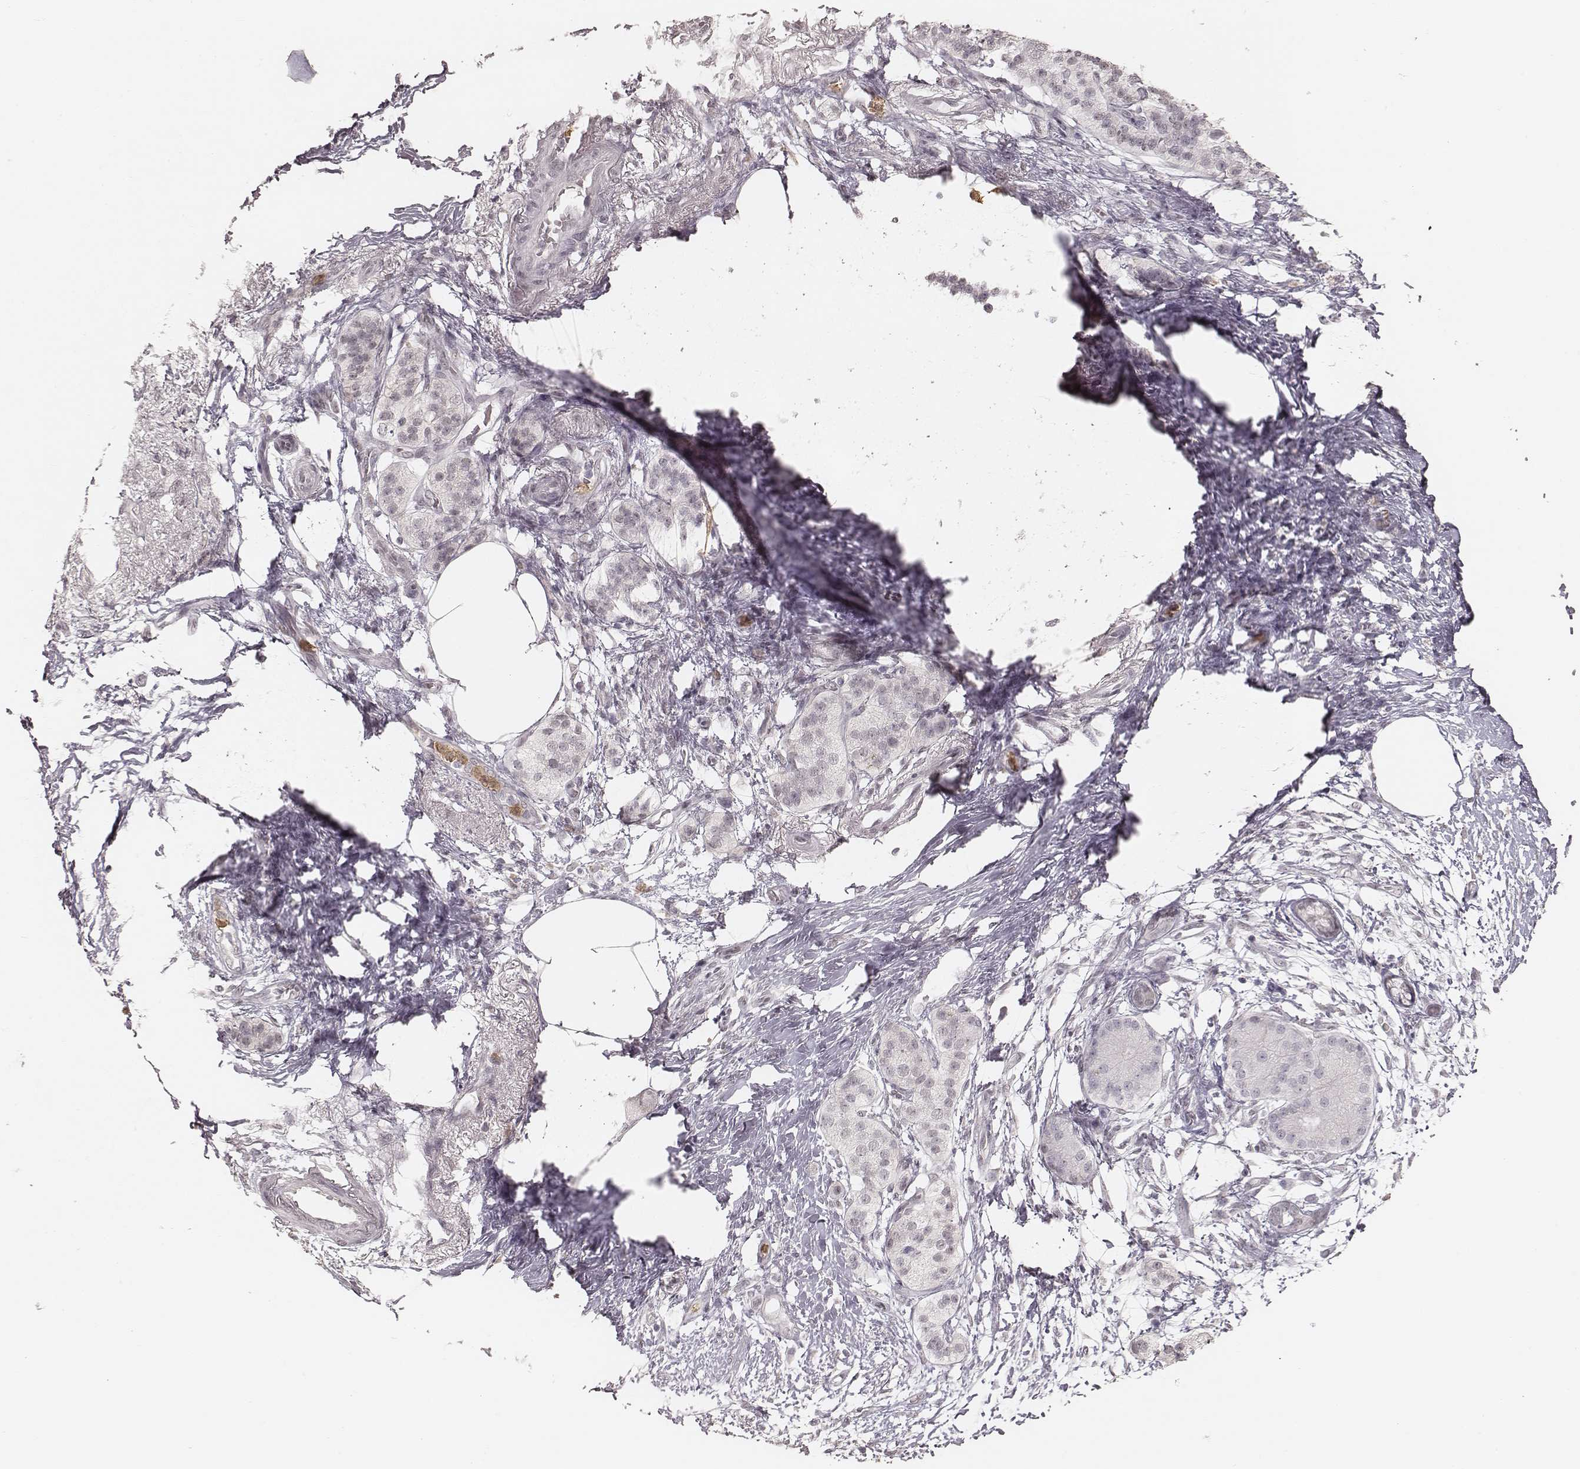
{"staining": {"intensity": "negative", "quantity": "none", "location": "none"}, "tissue": "pancreatic cancer", "cell_type": "Tumor cells", "image_type": "cancer", "snomed": [{"axis": "morphology", "description": "Adenocarcinoma, NOS"}, {"axis": "topography", "description": "Pancreas"}], "caption": "This is an immunohistochemistry (IHC) histopathology image of human pancreatic cancer (adenocarcinoma). There is no positivity in tumor cells.", "gene": "KITLG", "patient": {"sex": "female", "age": 72}}